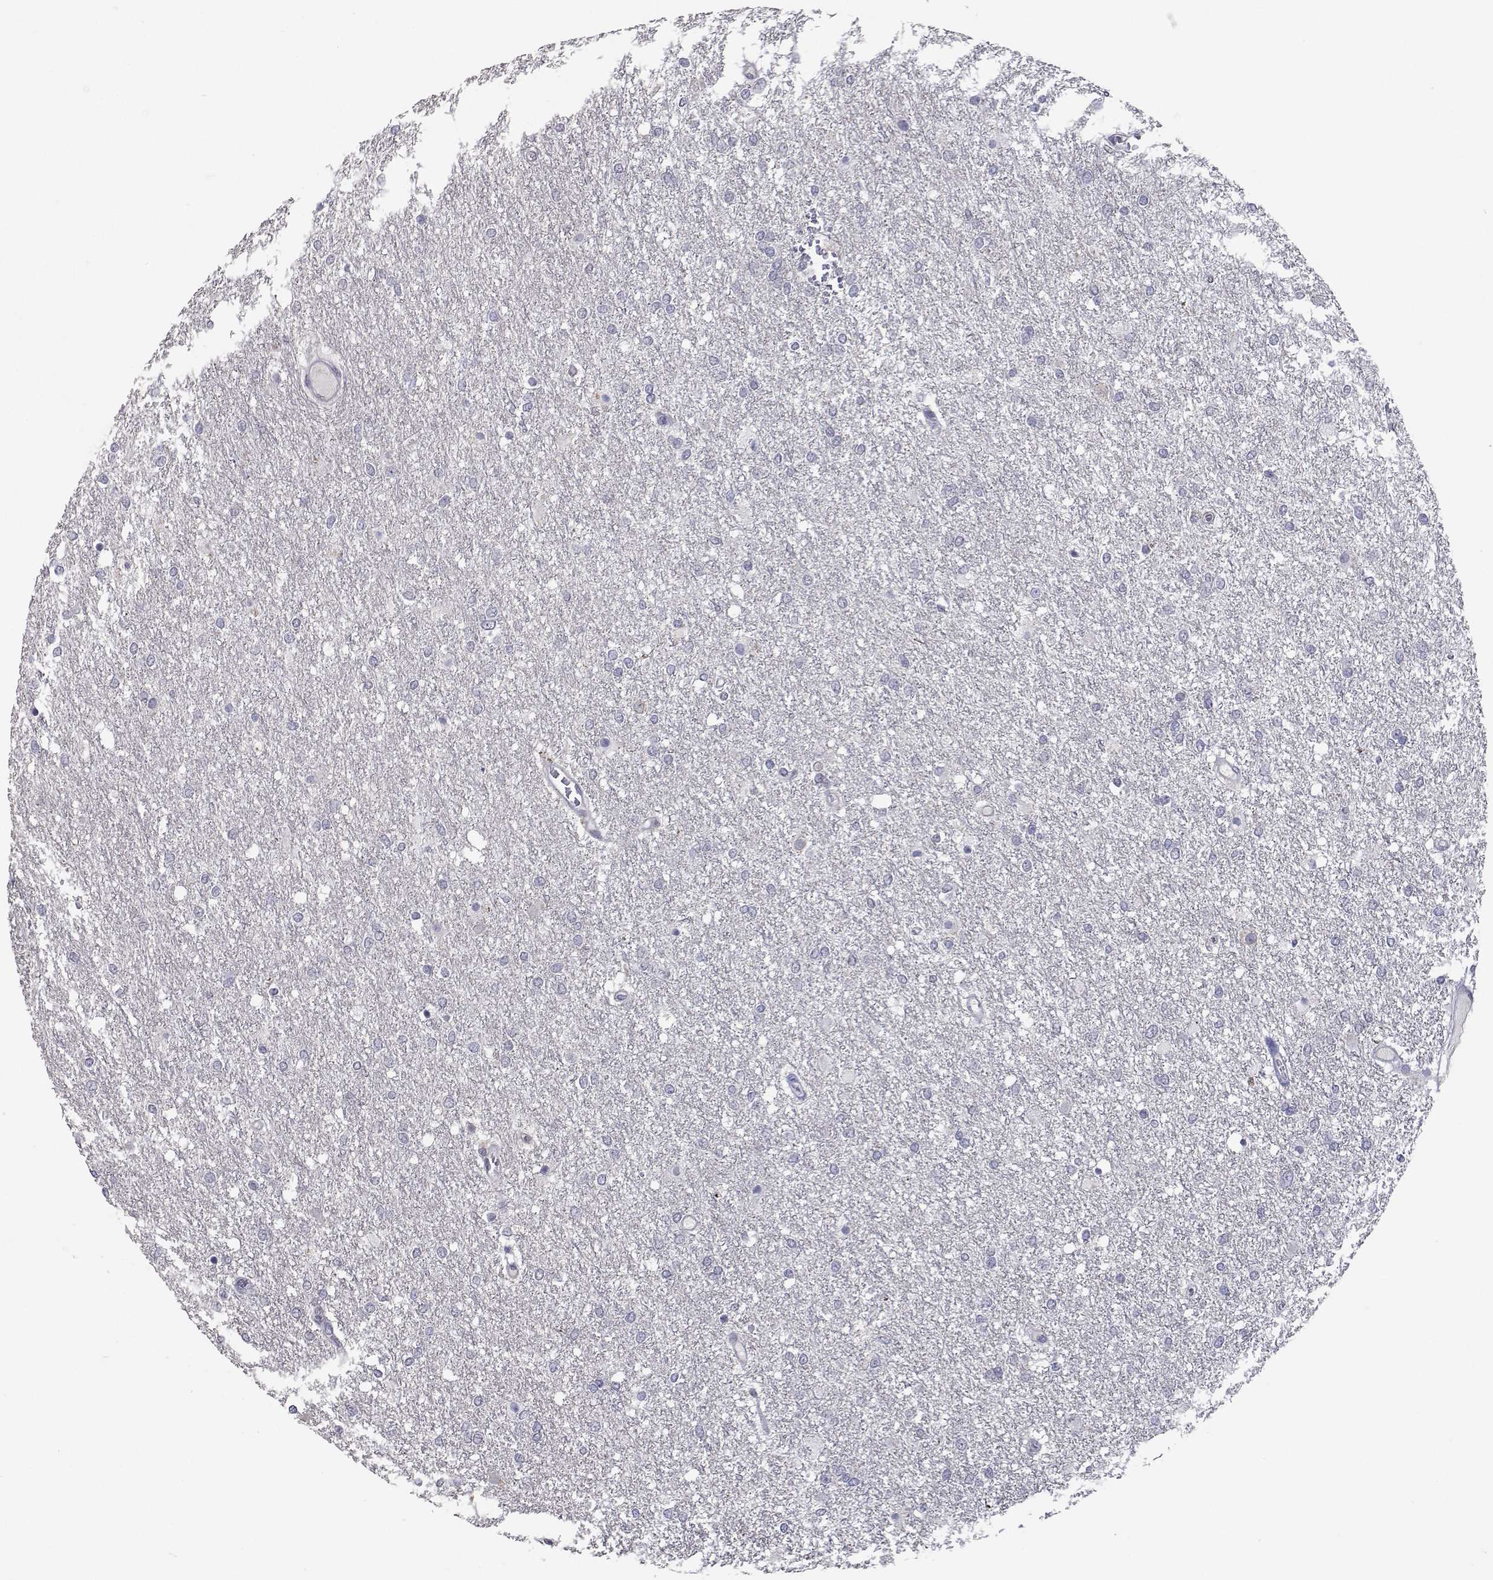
{"staining": {"intensity": "negative", "quantity": "none", "location": "none"}, "tissue": "glioma", "cell_type": "Tumor cells", "image_type": "cancer", "snomed": [{"axis": "morphology", "description": "Glioma, malignant, High grade"}, {"axis": "topography", "description": "Brain"}], "caption": "Photomicrograph shows no protein expression in tumor cells of high-grade glioma (malignant) tissue.", "gene": "RBPJL", "patient": {"sex": "female", "age": 61}}